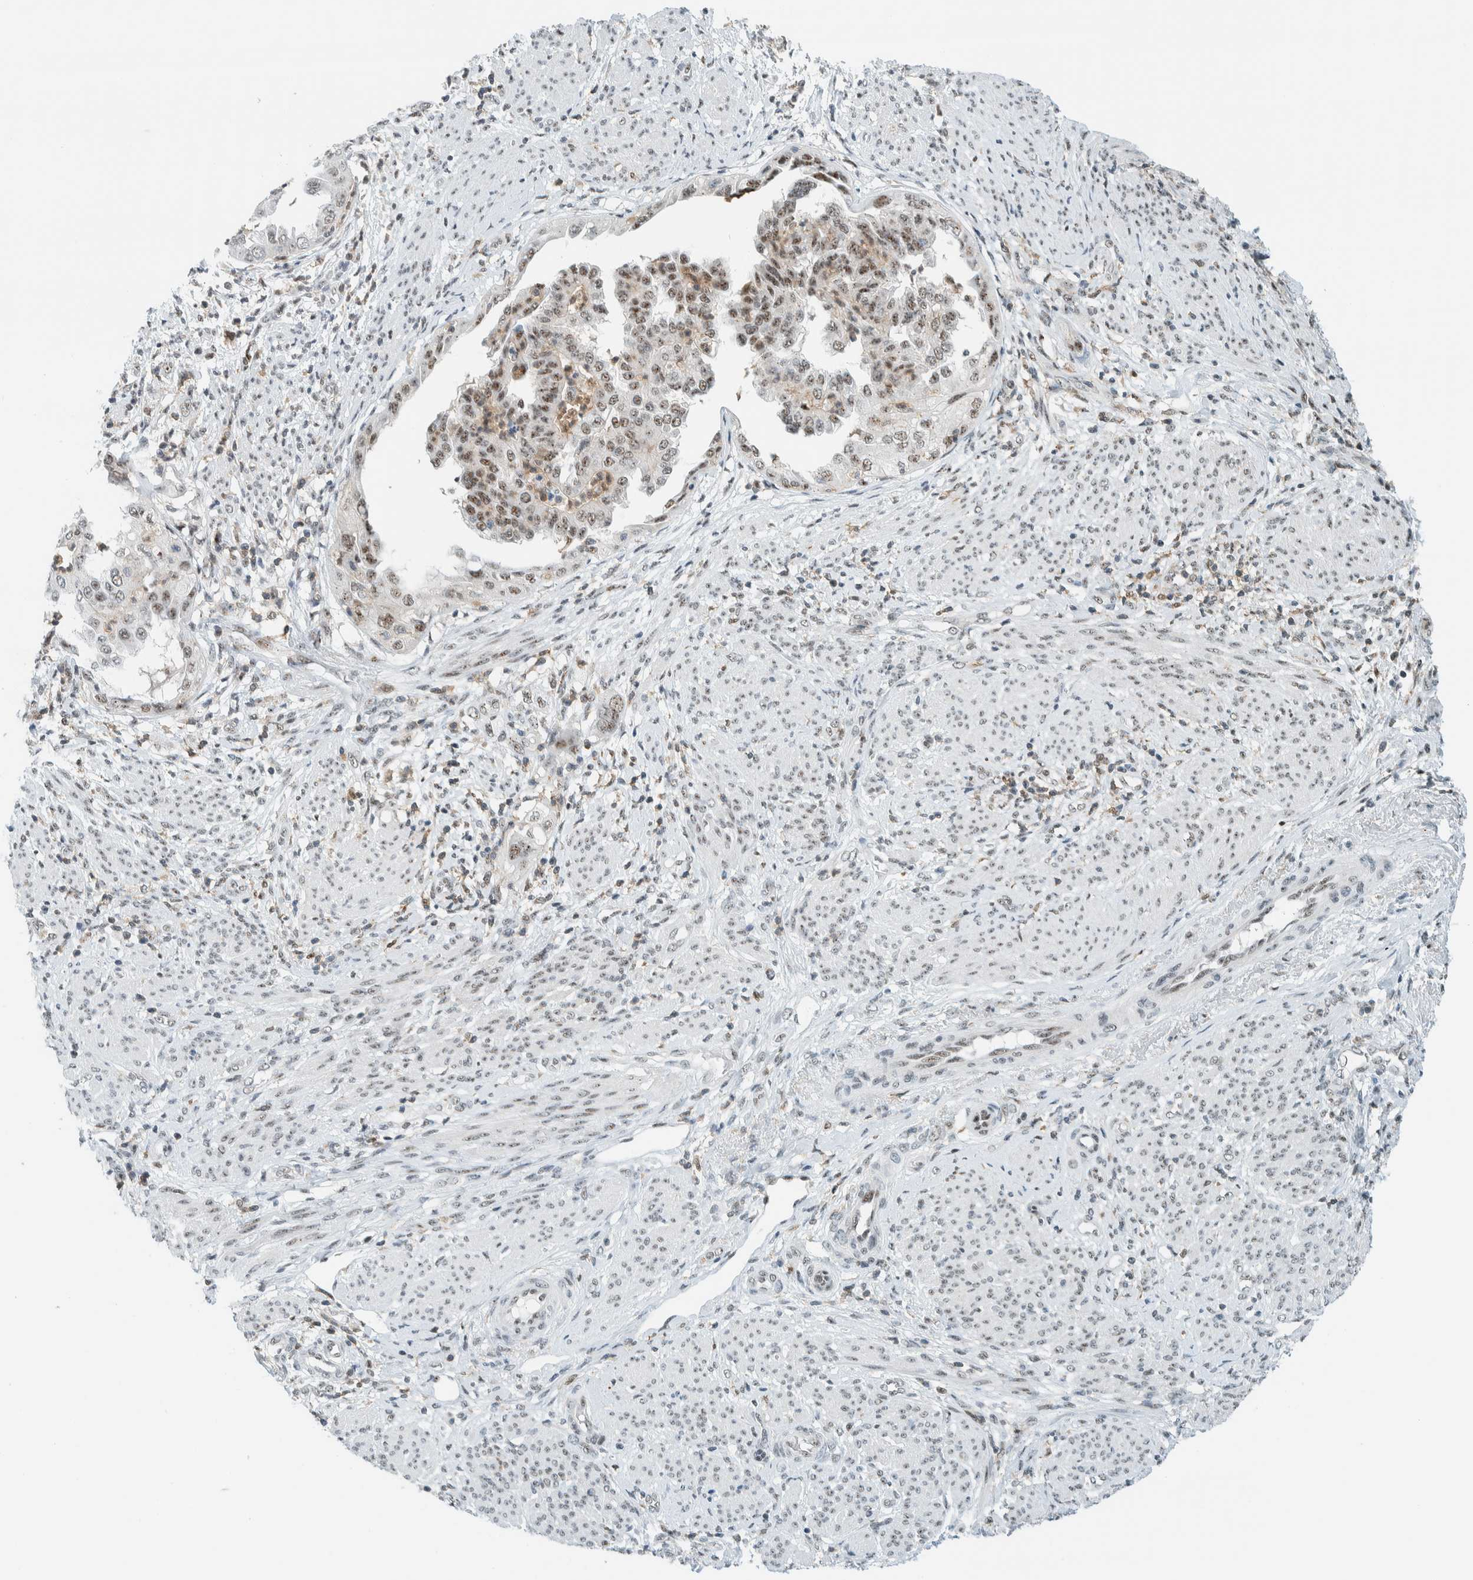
{"staining": {"intensity": "moderate", "quantity": ">75%", "location": "nuclear"}, "tissue": "endometrial cancer", "cell_type": "Tumor cells", "image_type": "cancer", "snomed": [{"axis": "morphology", "description": "Adenocarcinoma, NOS"}, {"axis": "topography", "description": "Endometrium"}], "caption": "Protein positivity by immunohistochemistry (IHC) reveals moderate nuclear positivity in approximately >75% of tumor cells in endometrial cancer (adenocarcinoma).", "gene": "CYSRT1", "patient": {"sex": "female", "age": 85}}